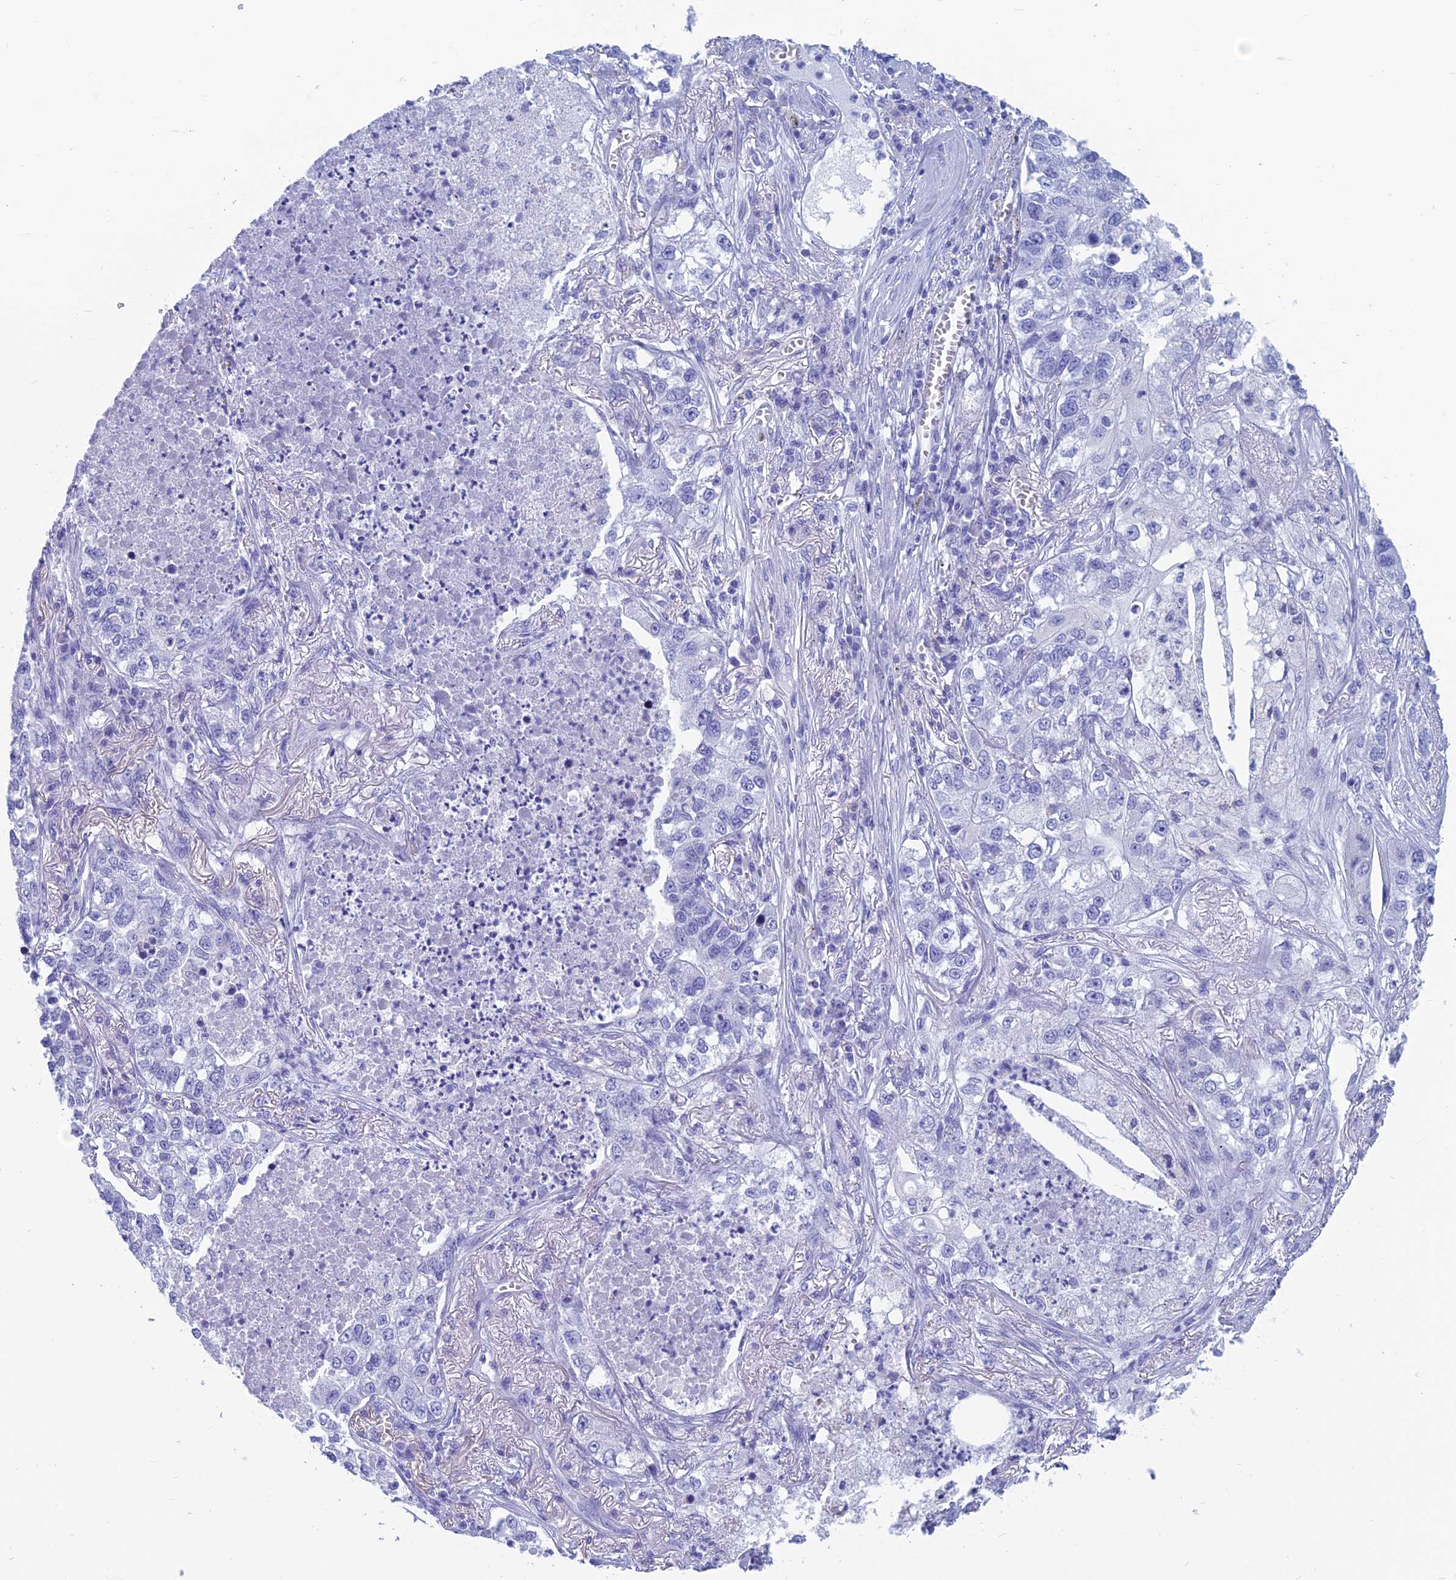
{"staining": {"intensity": "negative", "quantity": "none", "location": "none"}, "tissue": "lung cancer", "cell_type": "Tumor cells", "image_type": "cancer", "snomed": [{"axis": "morphology", "description": "Adenocarcinoma, NOS"}, {"axis": "topography", "description": "Lung"}], "caption": "Immunohistochemistry (IHC) photomicrograph of human lung adenocarcinoma stained for a protein (brown), which reveals no expression in tumor cells.", "gene": "CAPS", "patient": {"sex": "male", "age": 49}}